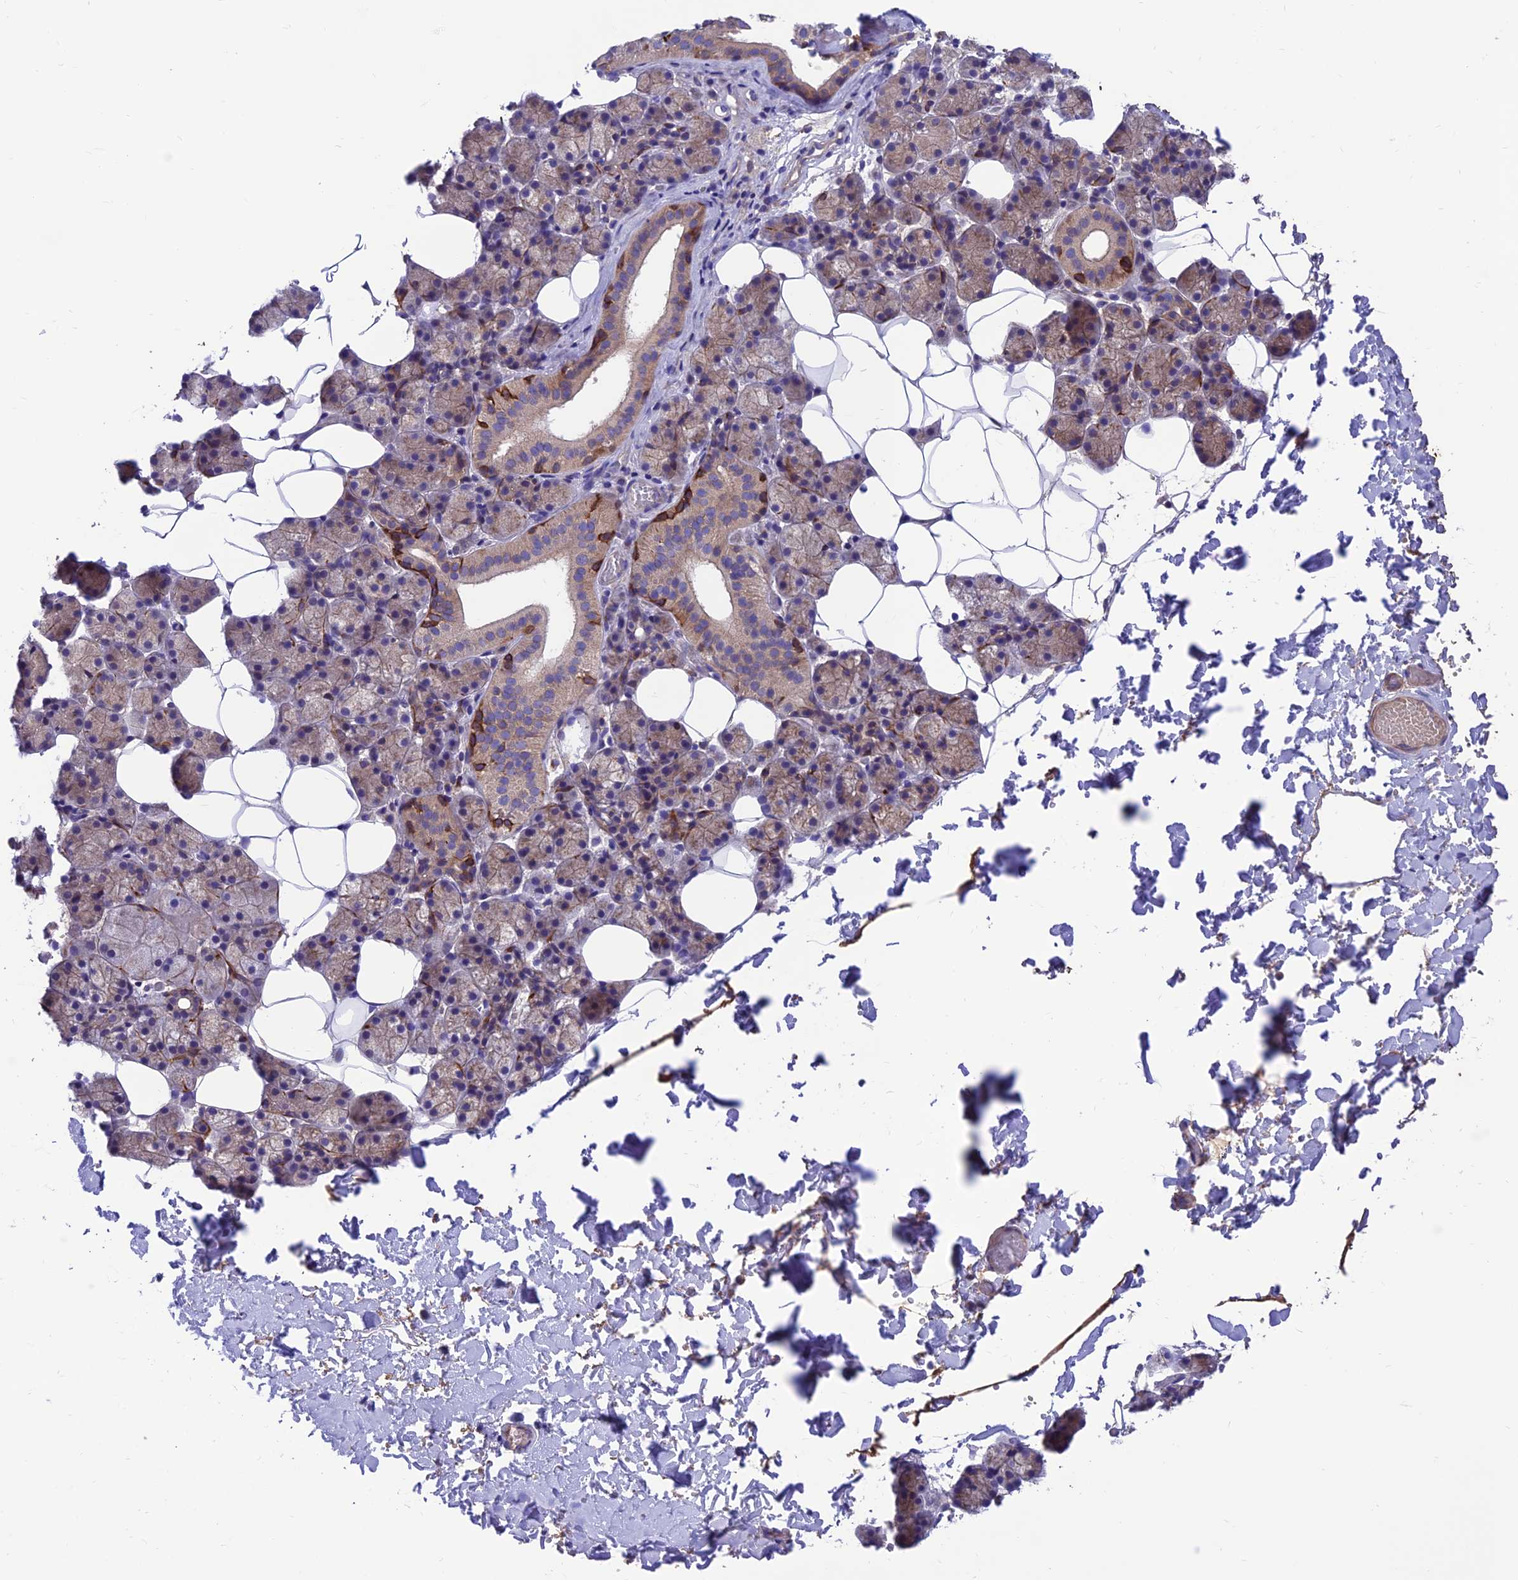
{"staining": {"intensity": "weak", "quantity": "25%-75%", "location": "cytoplasmic/membranous"}, "tissue": "salivary gland", "cell_type": "Glandular cells", "image_type": "normal", "snomed": [{"axis": "morphology", "description": "Normal tissue, NOS"}, {"axis": "topography", "description": "Salivary gland"}], "caption": "Immunohistochemical staining of normal salivary gland displays 25%-75% levels of weak cytoplasmic/membranous protein expression in about 25%-75% of glandular cells.", "gene": "VPS16", "patient": {"sex": "female", "age": 33}}